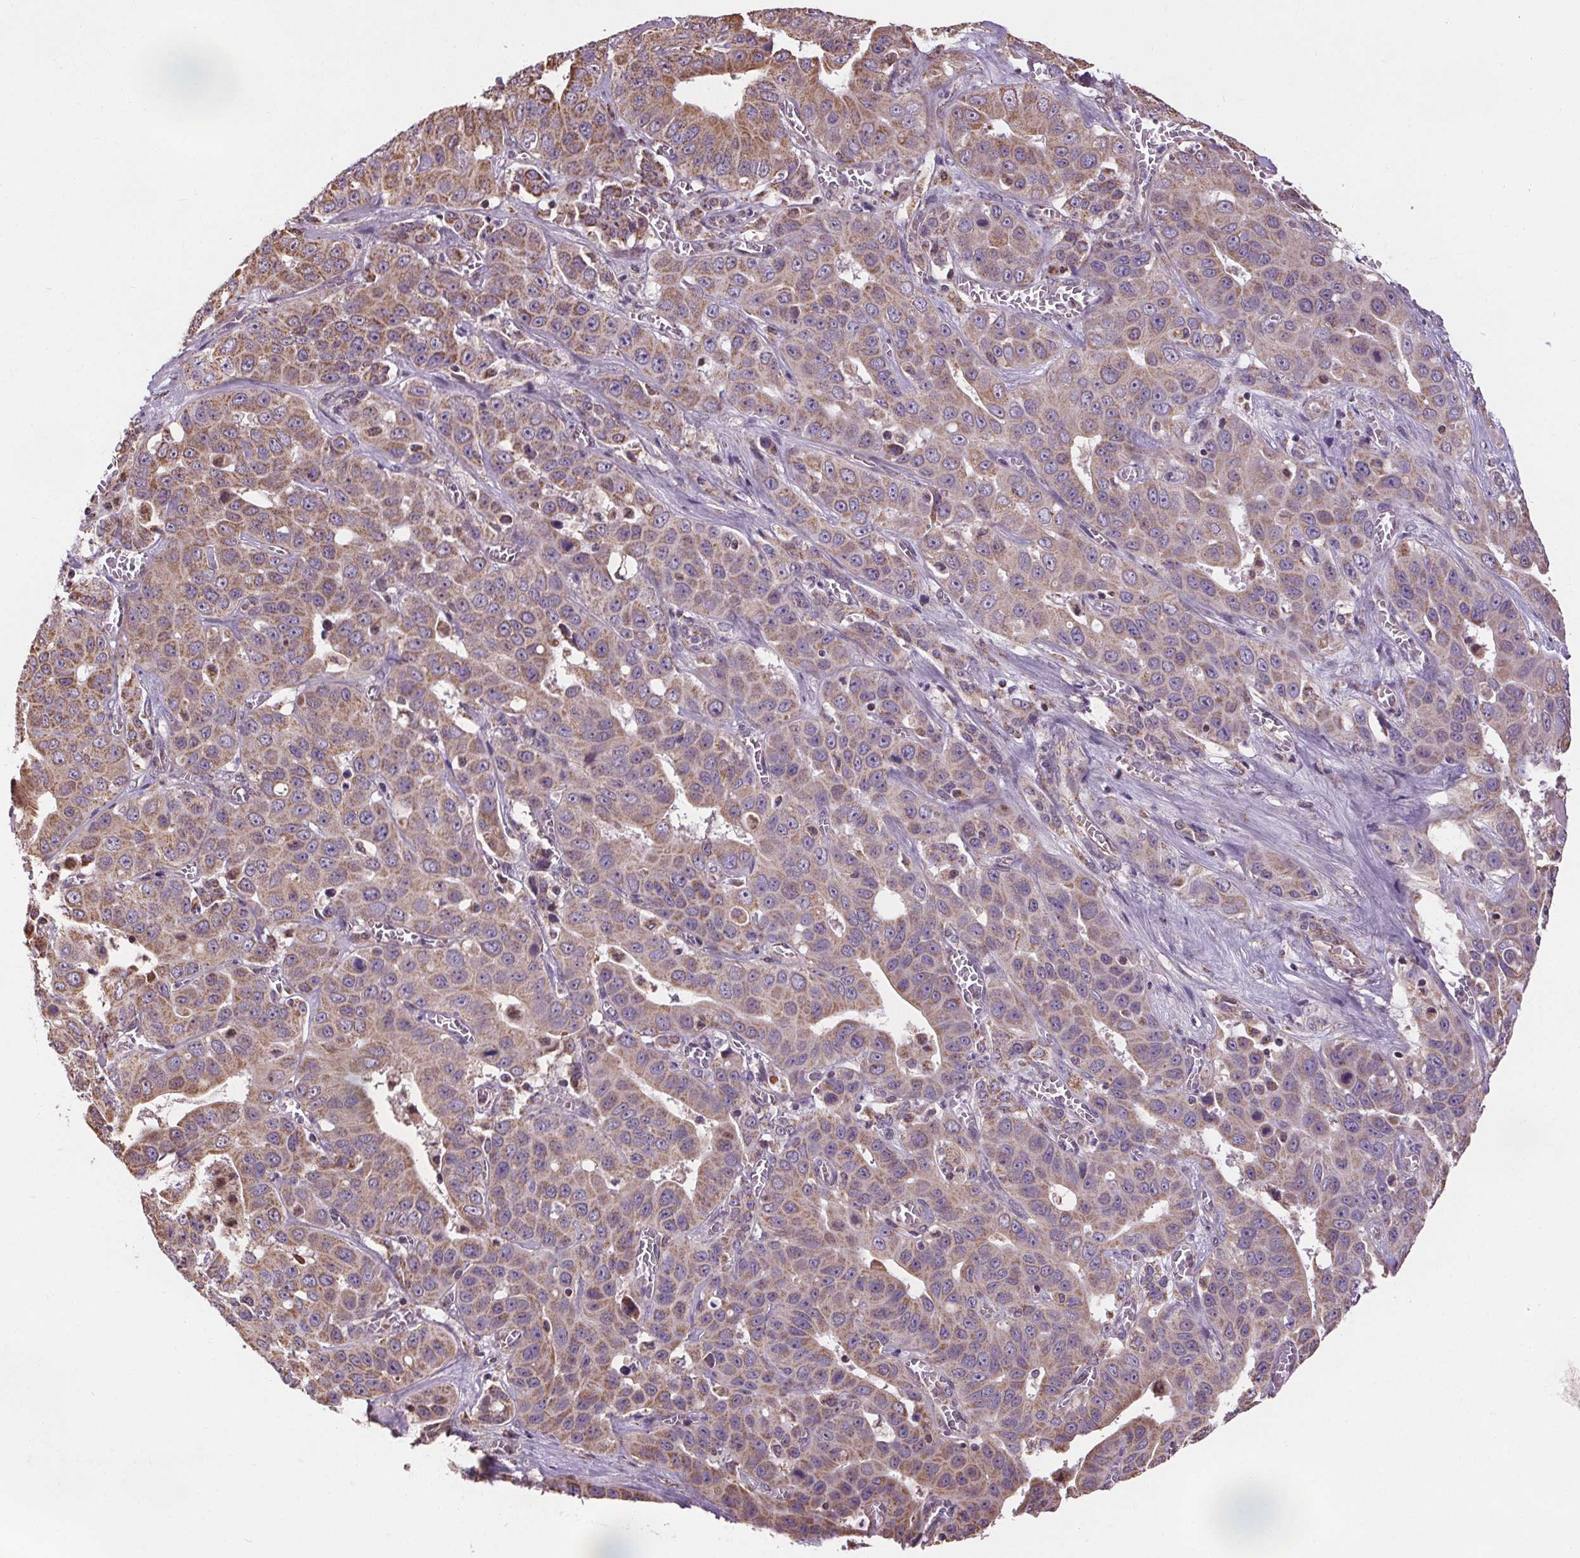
{"staining": {"intensity": "moderate", "quantity": "25%-75%", "location": "cytoplasmic/membranous"}, "tissue": "liver cancer", "cell_type": "Tumor cells", "image_type": "cancer", "snomed": [{"axis": "morphology", "description": "Cholangiocarcinoma"}, {"axis": "topography", "description": "Liver"}], "caption": "Liver cholangiocarcinoma stained with immunohistochemistry displays moderate cytoplasmic/membranous staining in about 25%-75% of tumor cells. The staining is performed using DAB (3,3'-diaminobenzidine) brown chromogen to label protein expression. The nuclei are counter-stained blue using hematoxylin.", "gene": "ZNF548", "patient": {"sex": "female", "age": 52}}